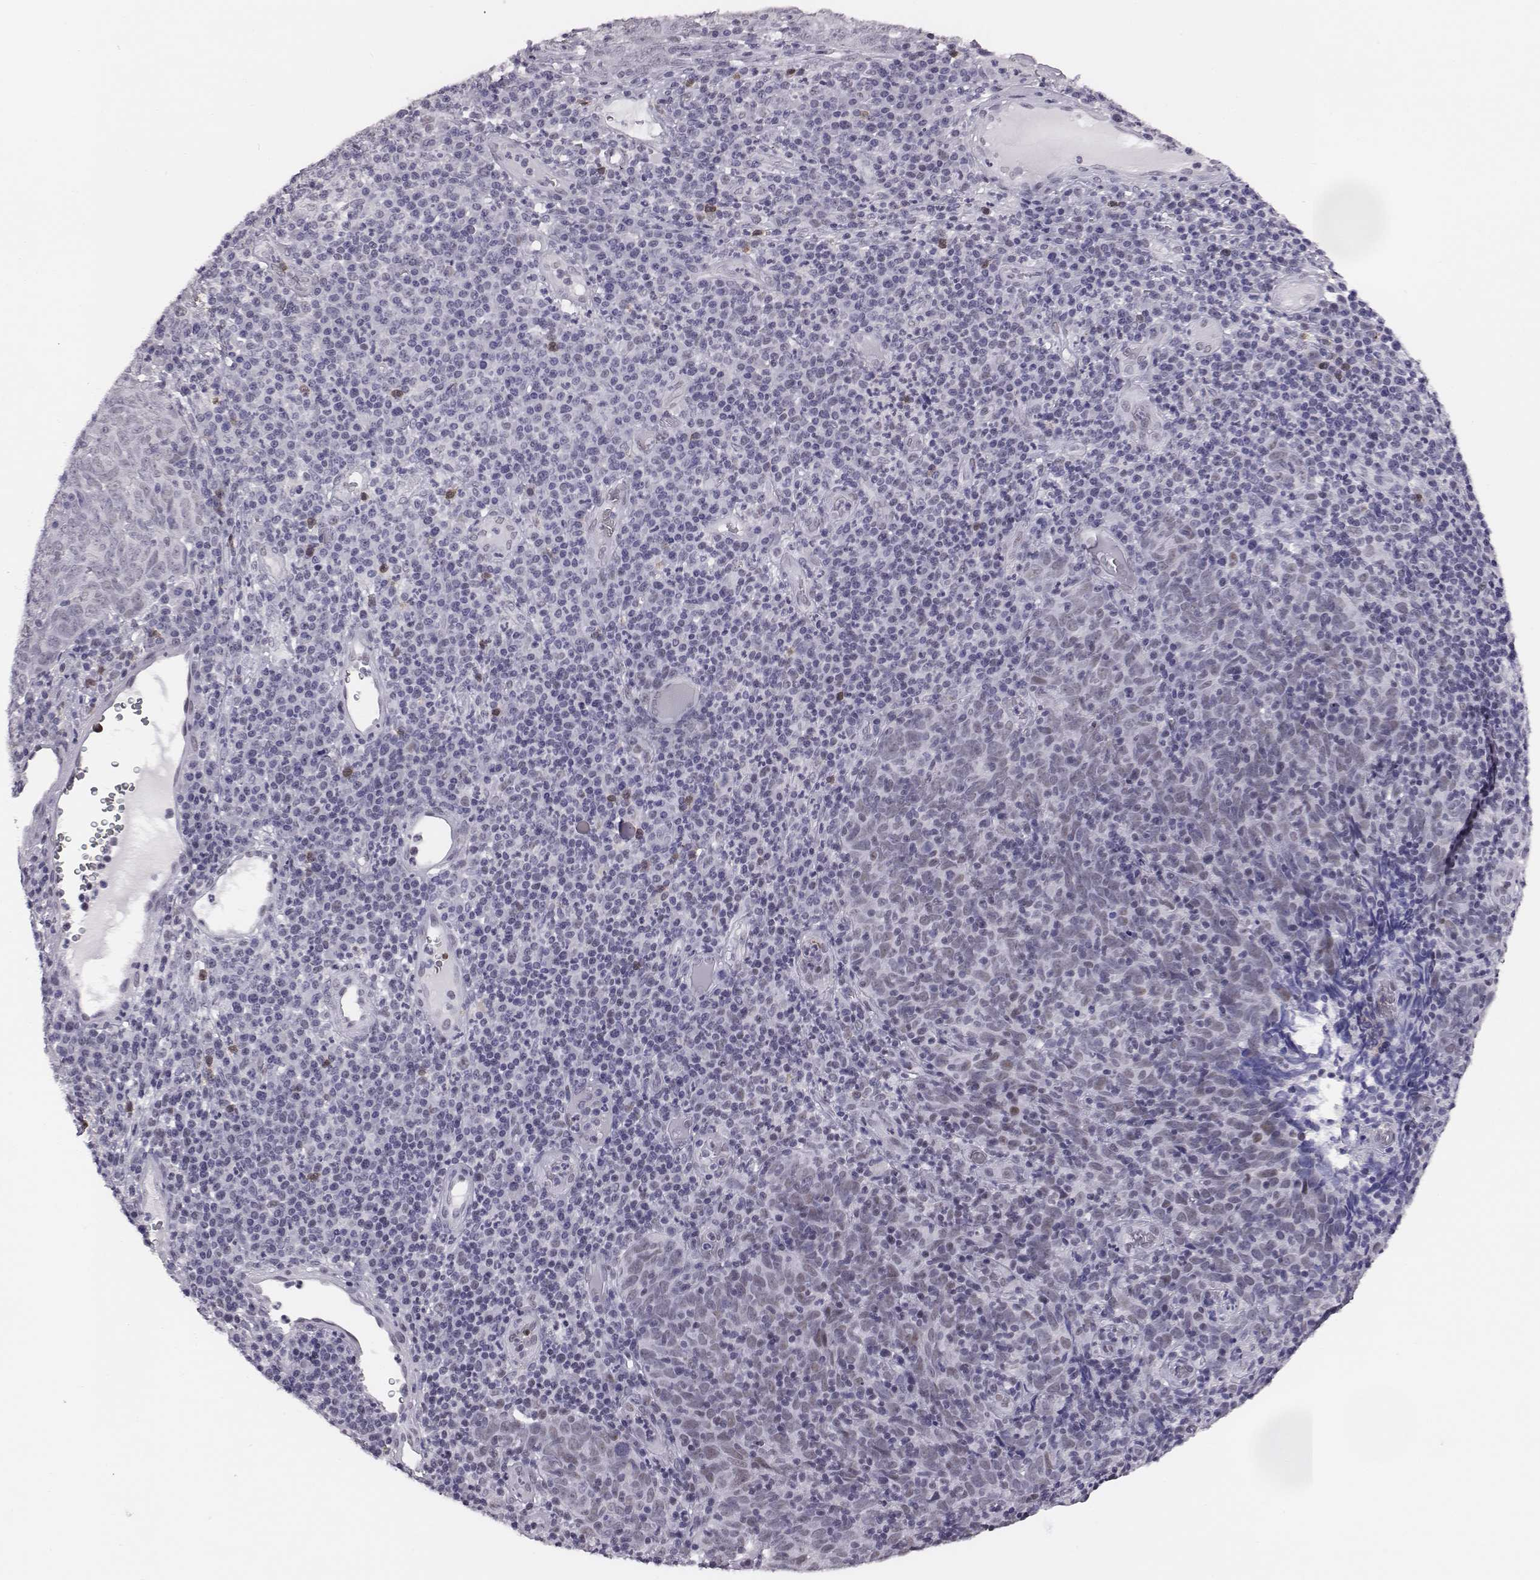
{"staining": {"intensity": "negative", "quantity": "none", "location": "none"}, "tissue": "skin cancer", "cell_type": "Tumor cells", "image_type": "cancer", "snomed": [{"axis": "morphology", "description": "Squamous cell carcinoma, NOS"}, {"axis": "topography", "description": "Skin"}, {"axis": "topography", "description": "Anal"}], "caption": "Tumor cells show no significant staining in skin cancer.", "gene": "ACOD1", "patient": {"sex": "female", "age": 51}}